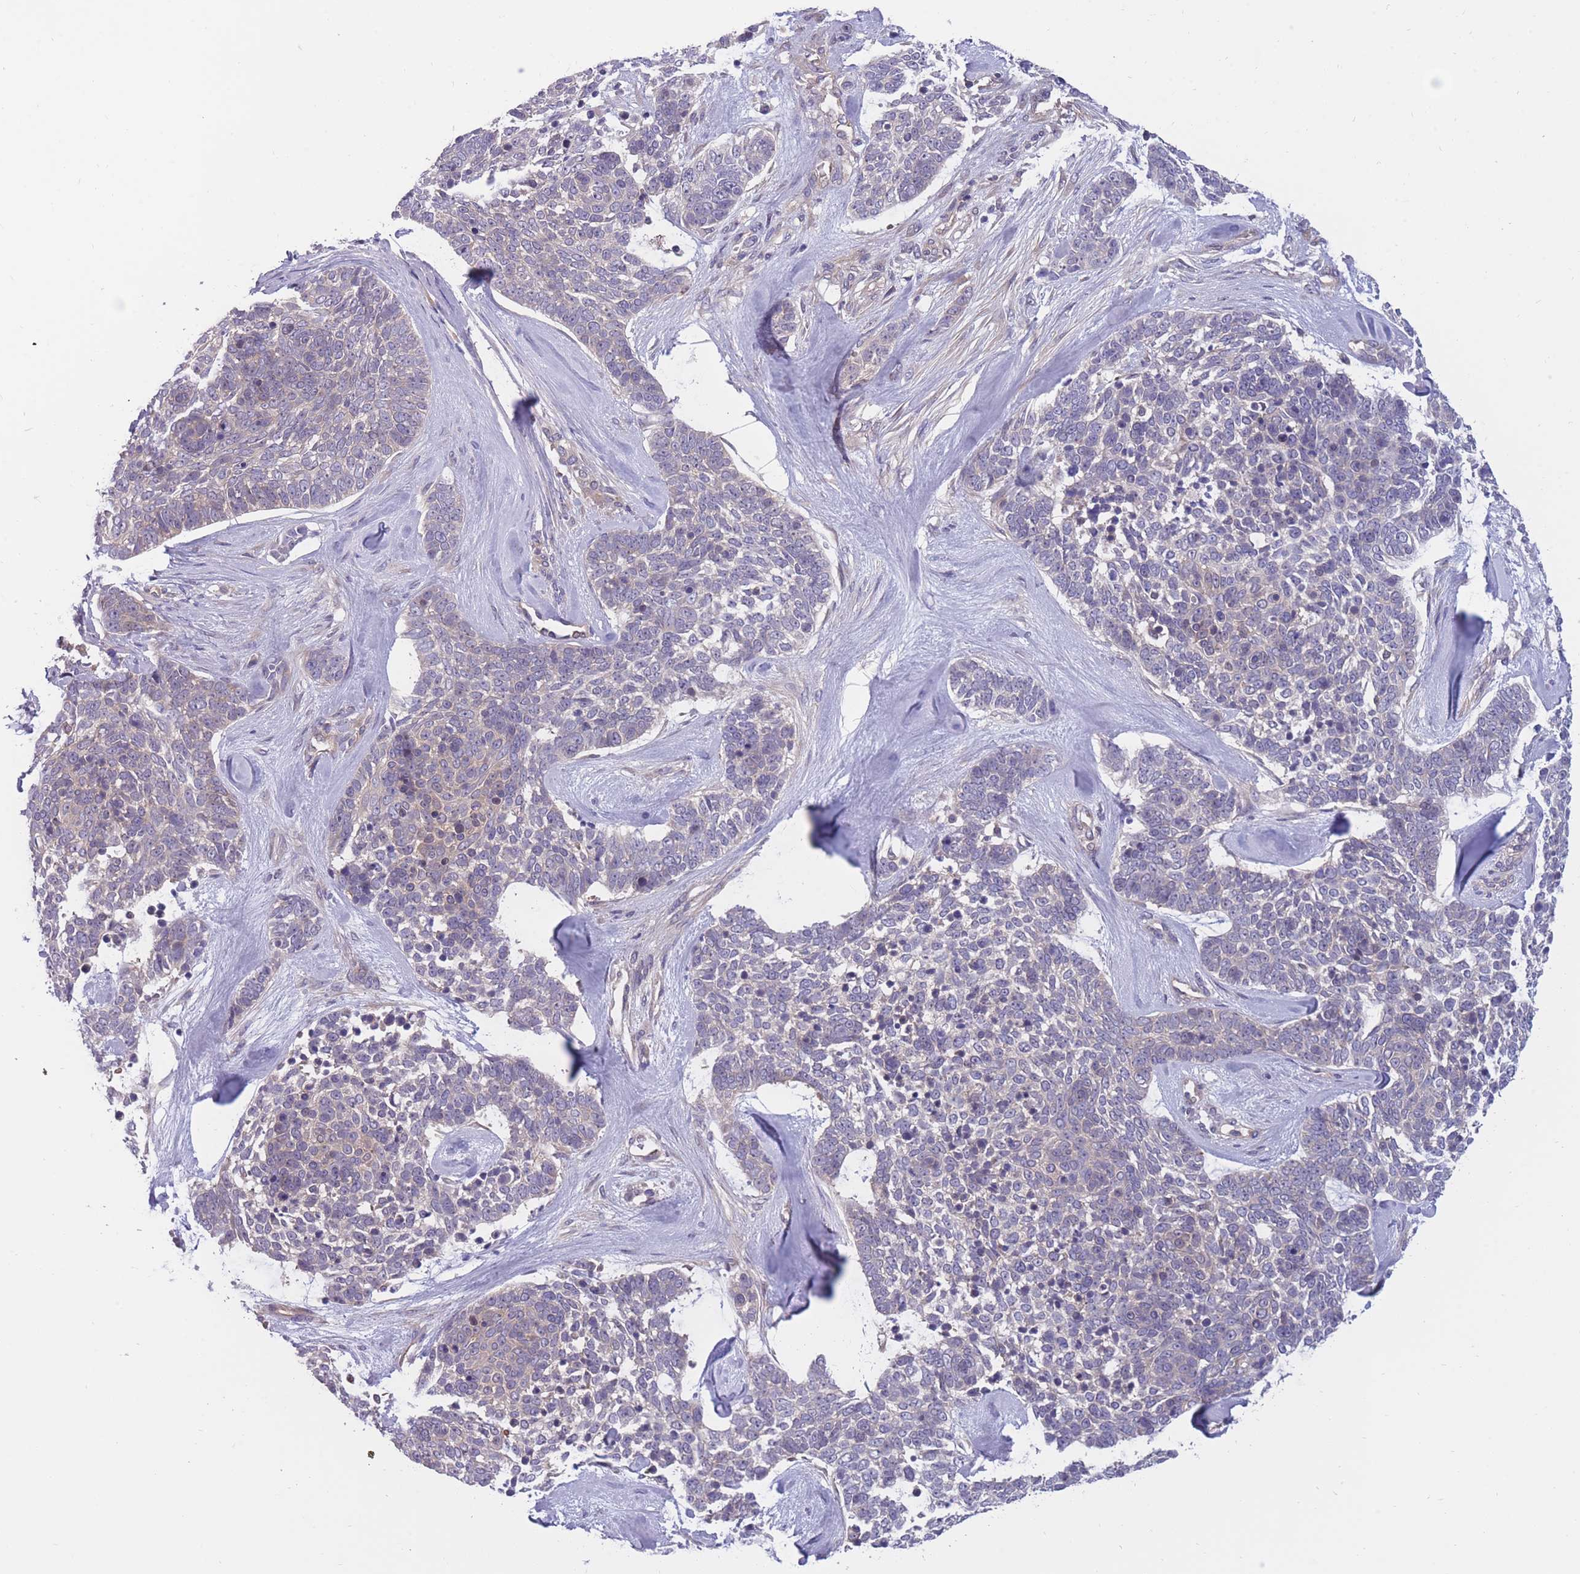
{"staining": {"intensity": "negative", "quantity": "none", "location": "none"}, "tissue": "skin cancer", "cell_type": "Tumor cells", "image_type": "cancer", "snomed": [{"axis": "morphology", "description": "Basal cell carcinoma"}, {"axis": "topography", "description": "Skin"}], "caption": "The photomicrograph reveals no significant staining in tumor cells of basal cell carcinoma (skin).", "gene": "UBE2N", "patient": {"sex": "female", "age": 81}}